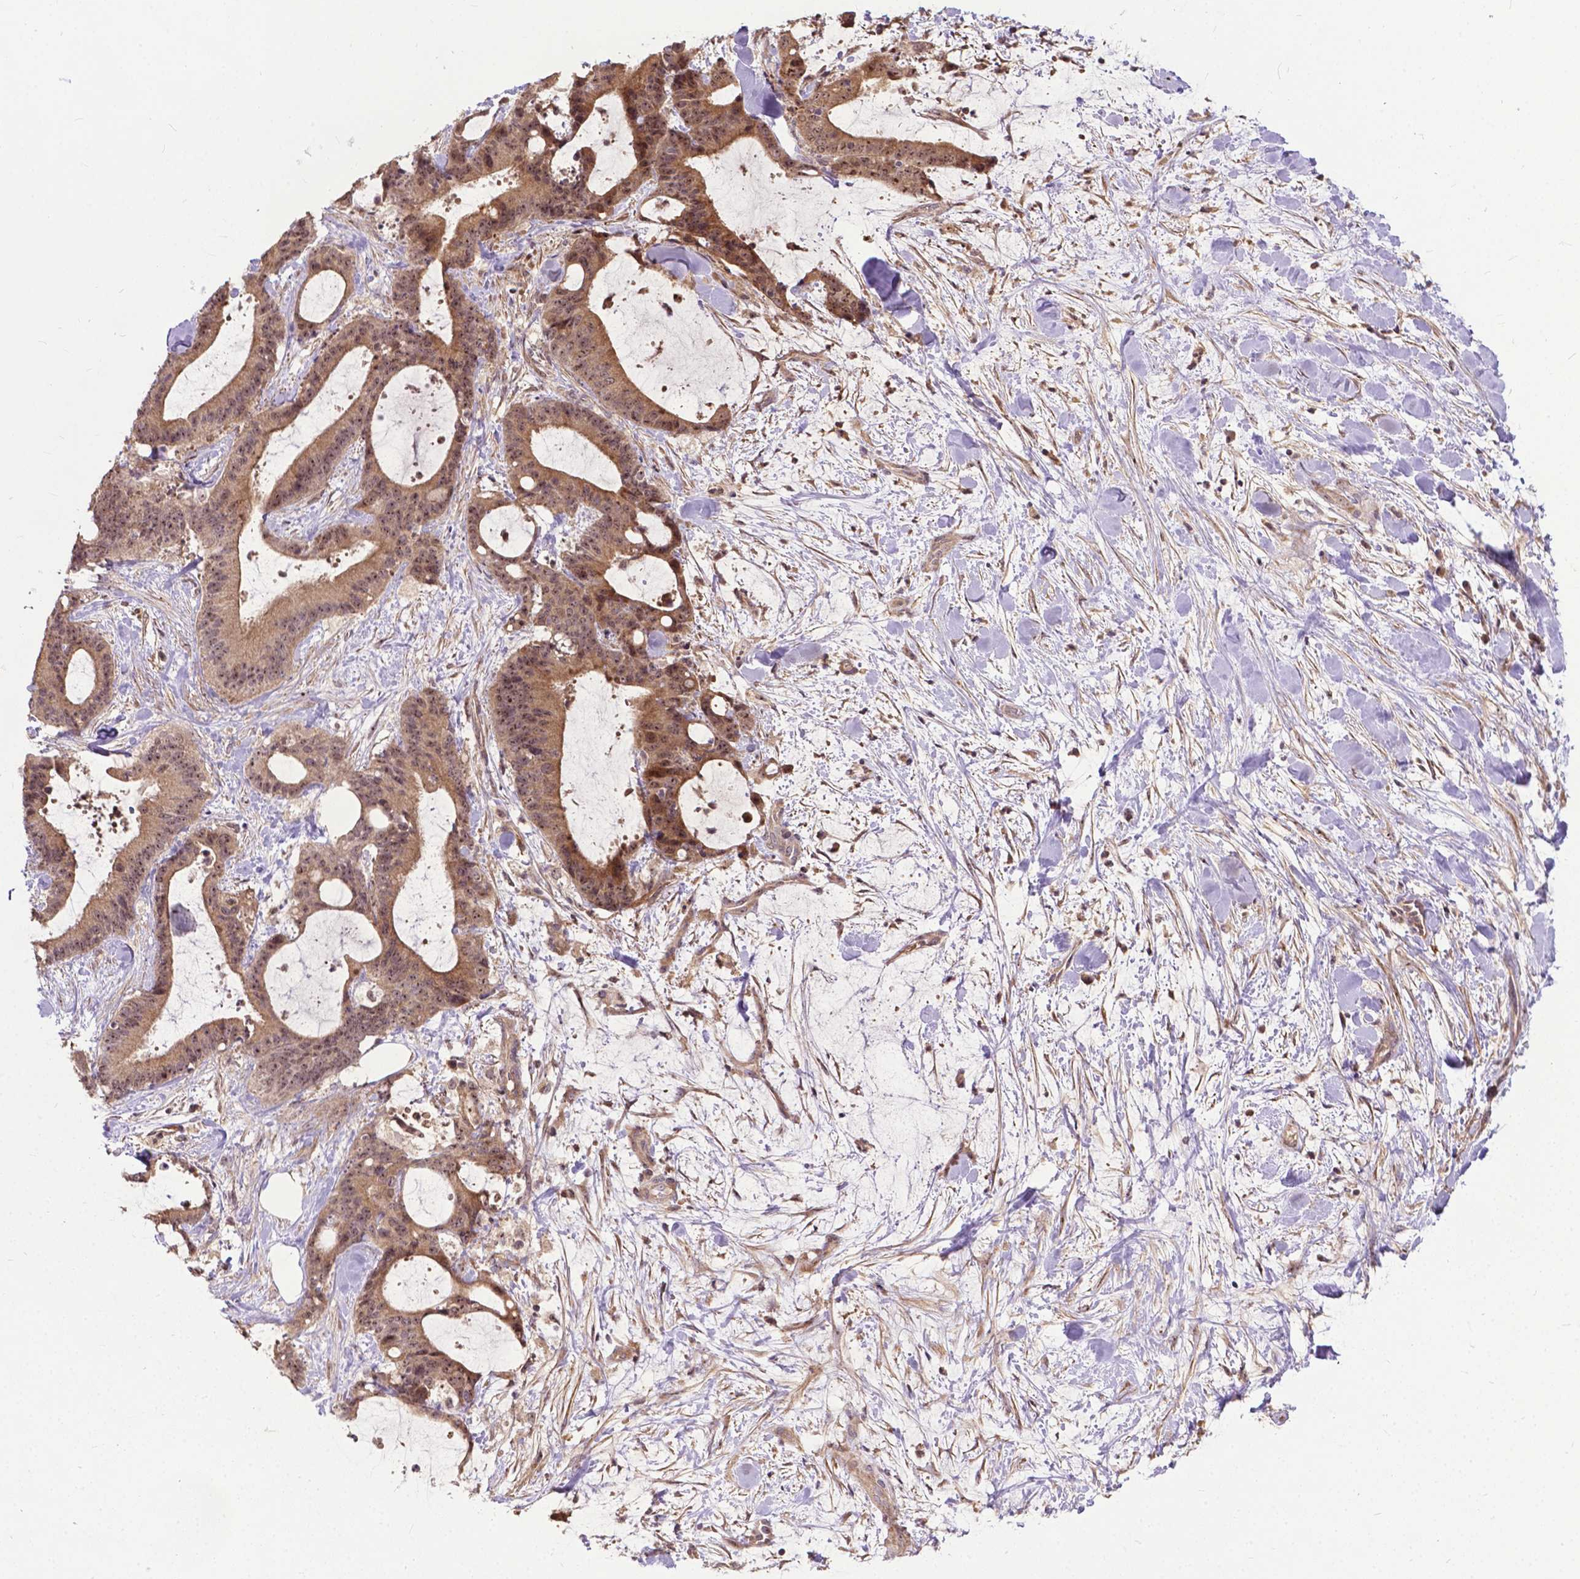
{"staining": {"intensity": "moderate", "quantity": ">75%", "location": "cytoplasmic/membranous,nuclear"}, "tissue": "liver cancer", "cell_type": "Tumor cells", "image_type": "cancer", "snomed": [{"axis": "morphology", "description": "Cholangiocarcinoma"}, {"axis": "topography", "description": "Liver"}], "caption": "Protein positivity by immunohistochemistry (IHC) displays moderate cytoplasmic/membranous and nuclear positivity in about >75% of tumor cells in liver cholangiocarcinoma. (brown staining indicates protein expression, while blue staining denotes nuclei).", "gene": "PARP3", "patient": {"sex": "female", "age": 73}}